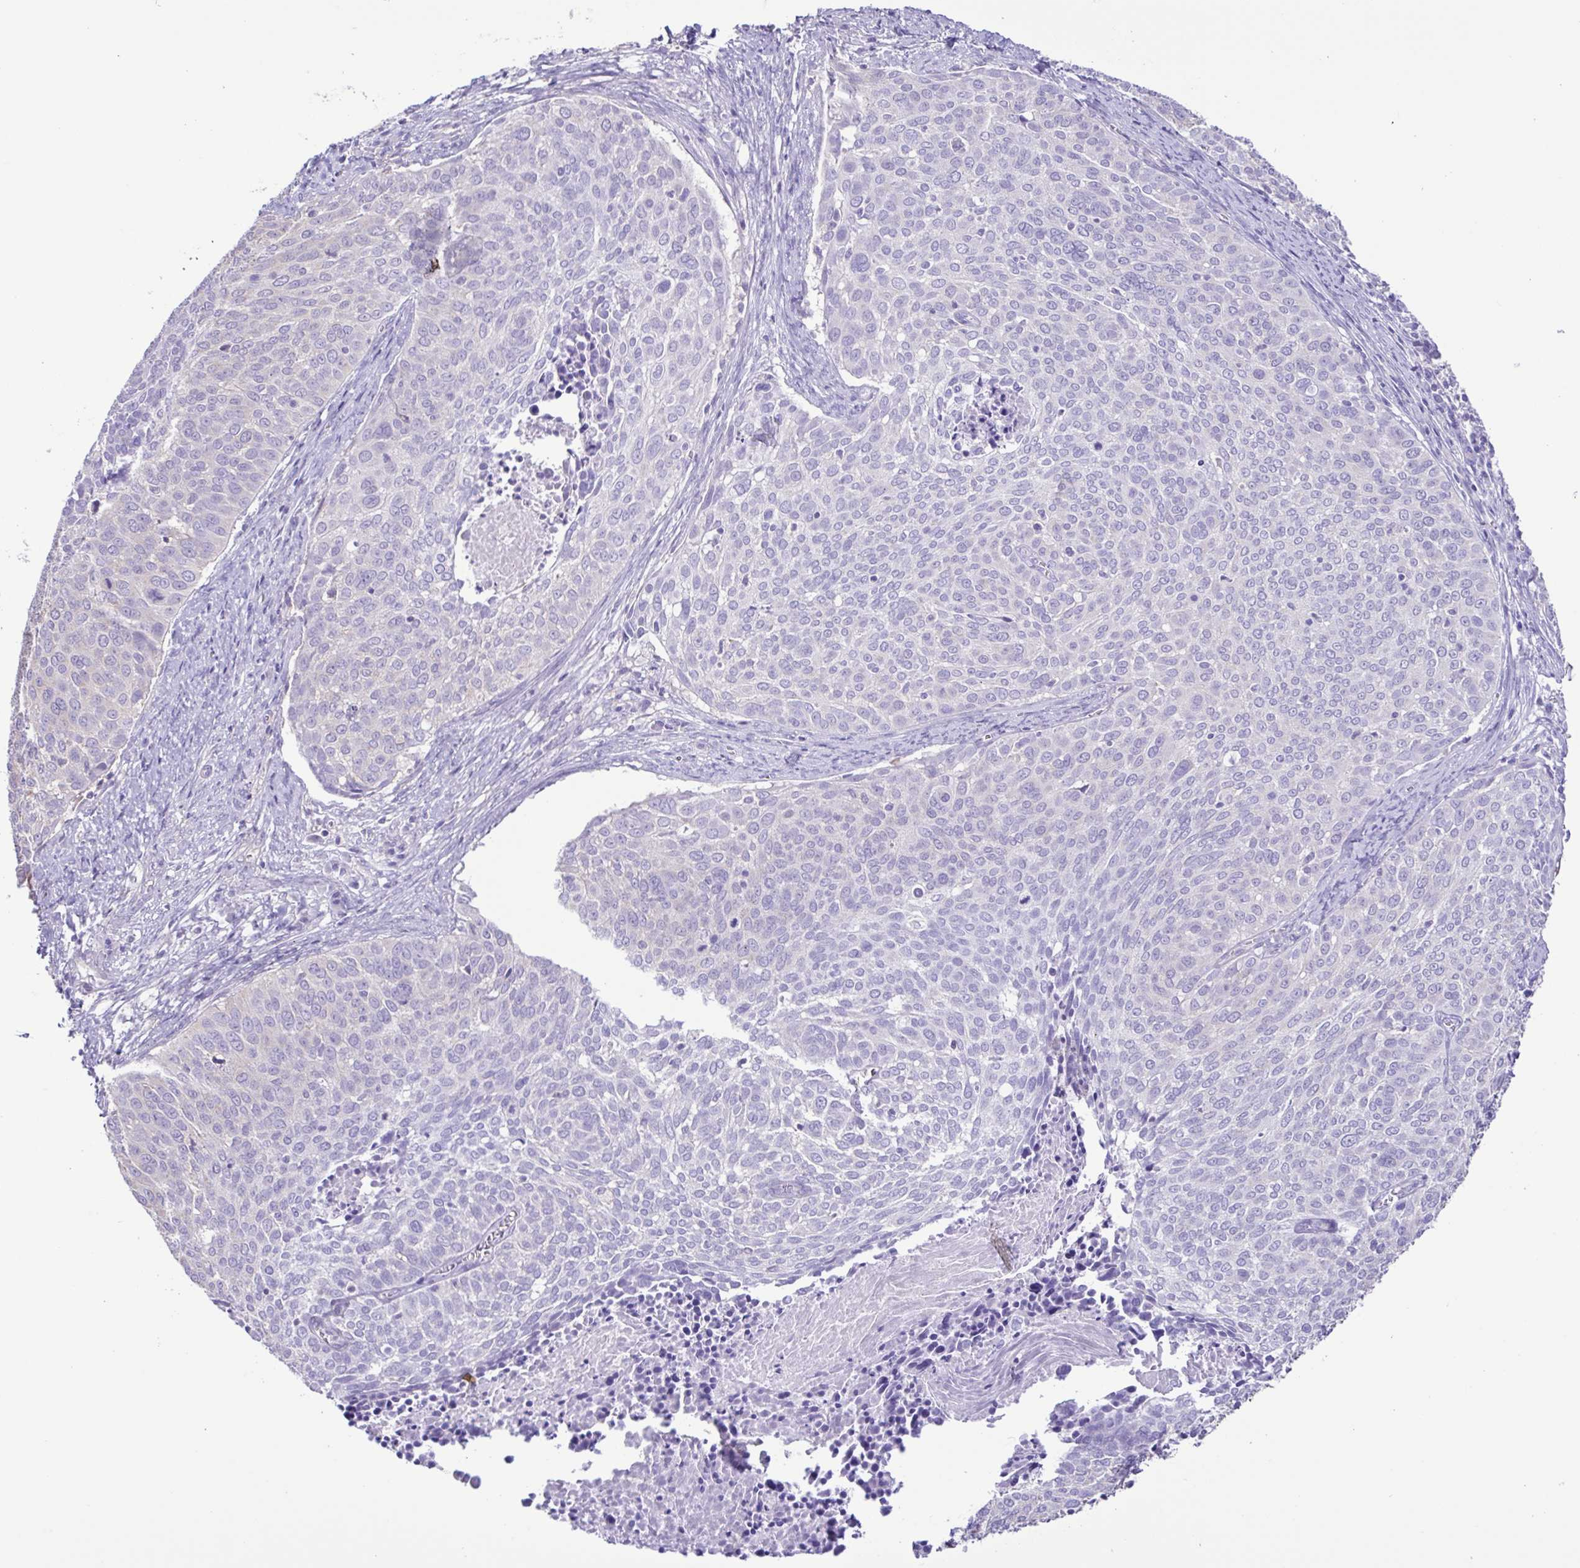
{"staining": {"intensity": "negative", "quantity": "none", "location": "none"}, "tissue": "cervical cancer", "cell_type": "Tumor cells", "image_type": "cancer", "snomed": [{"axis": "morphology", "description": "Squamous cell carcinoma, NOS"}, {"axis": "topography", "description": "Cervix"}], "caption": "Human cervical cancer (squamous cell carcinoma) stained for a protein using immunohistochemistry (IHC) reveals no positivity in tumor cells.", "gene": "CYP17A1", "patient": {"sex": "female", "age": 39}}